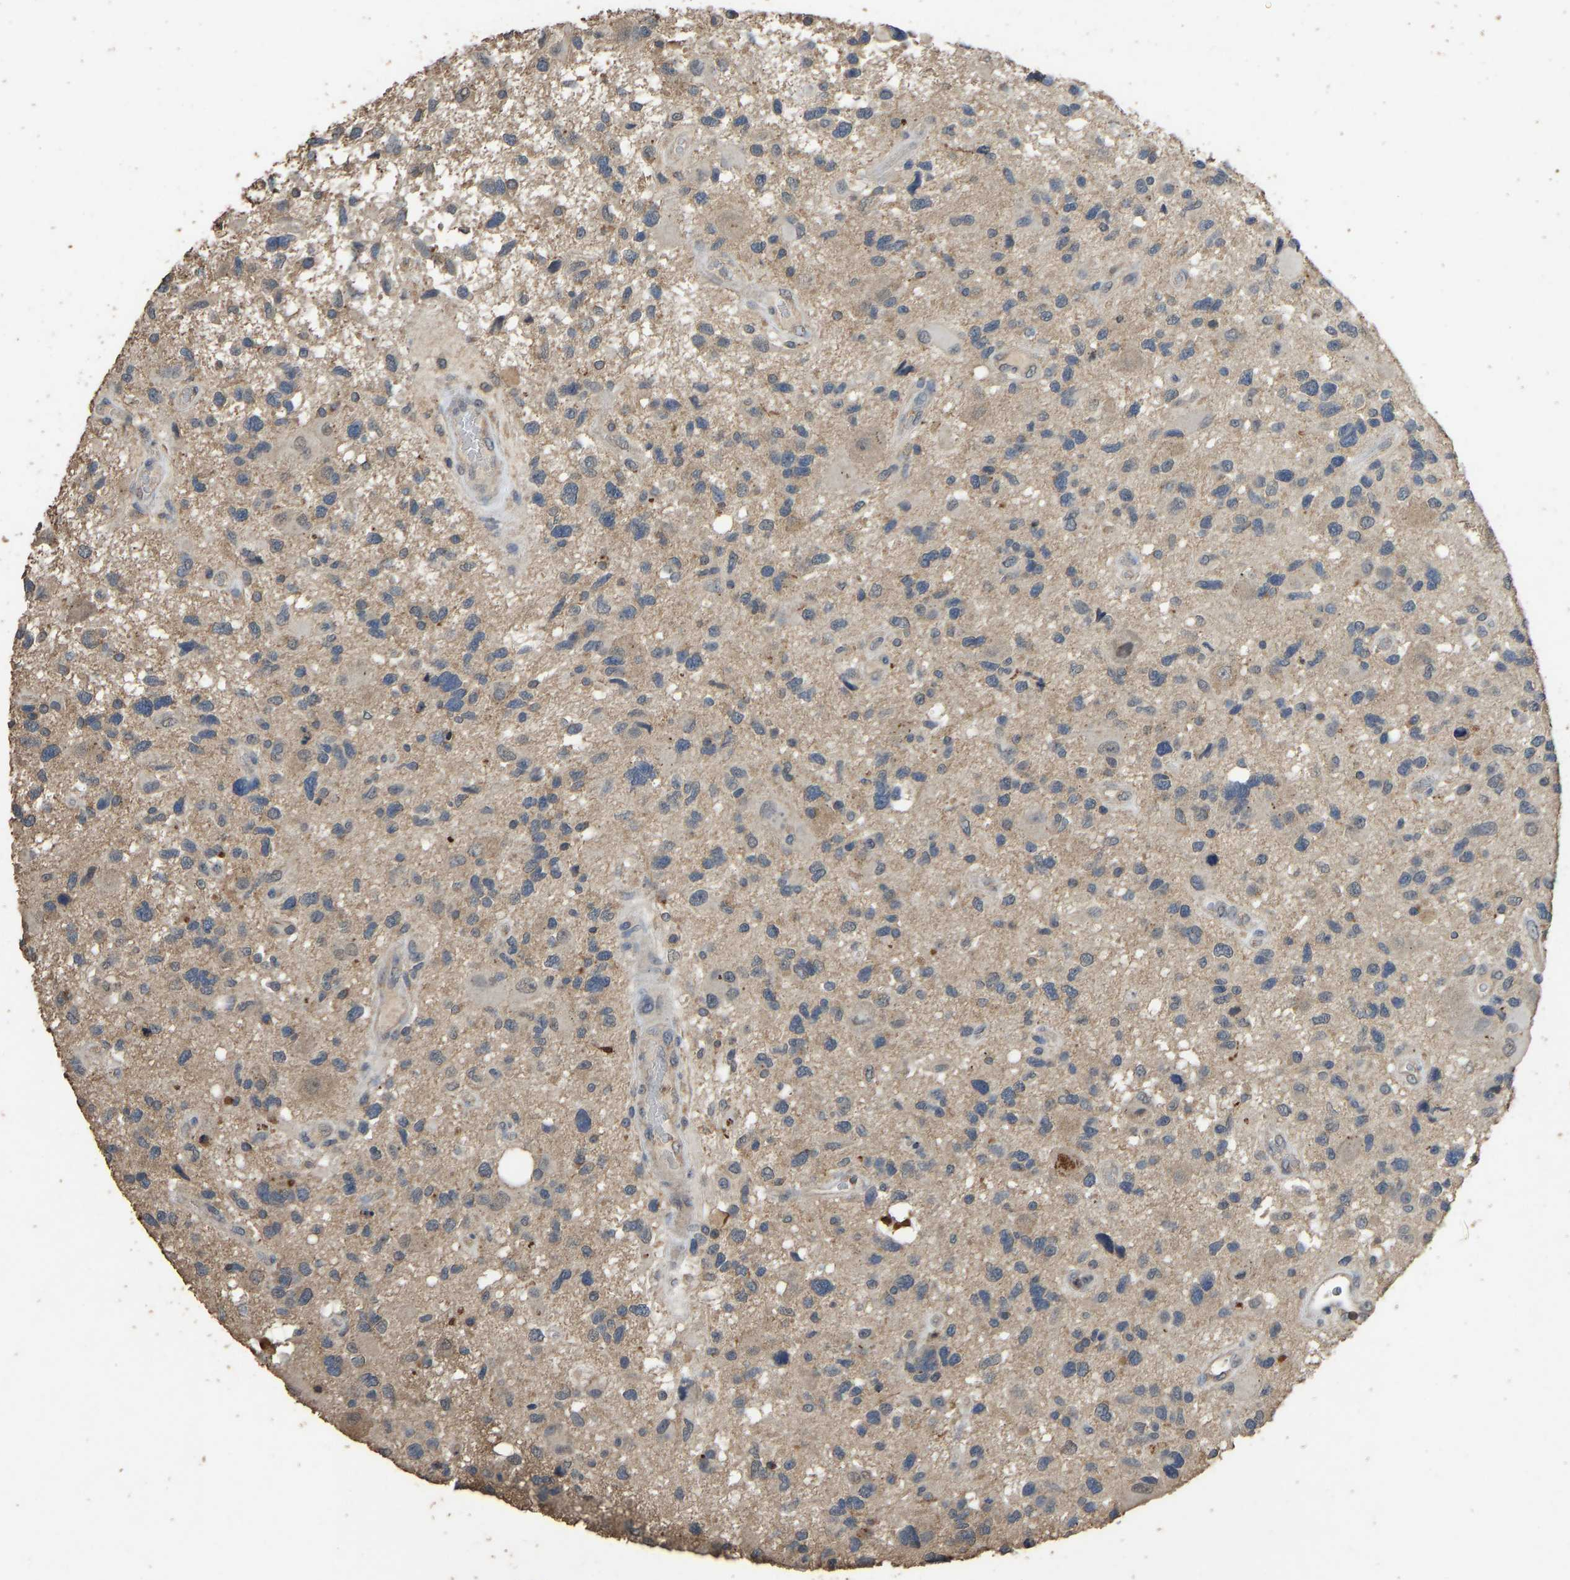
{"staining": {"intensity": "weak", "quantity": "<25%", "location": "cytoplasmic/membranous"}, "tissue": "glioma", "cell_type": "Tumor cells", "image_type": "cancer", "snomed": [{"axis": "morphology", "description": "Glioma, malignant, High grade"}, {"axis": "topography", "description": "Brain"}], "caption": "Immunohistochemistry (IHC) histopathology image of neoplastic tissue: glioma stained with DAB (3,3'-diaminobenzidine) displays no significant protein staining in tumor cells.", "gene": "CIDEC", "patient": {"sex": "male", "age": 33}}